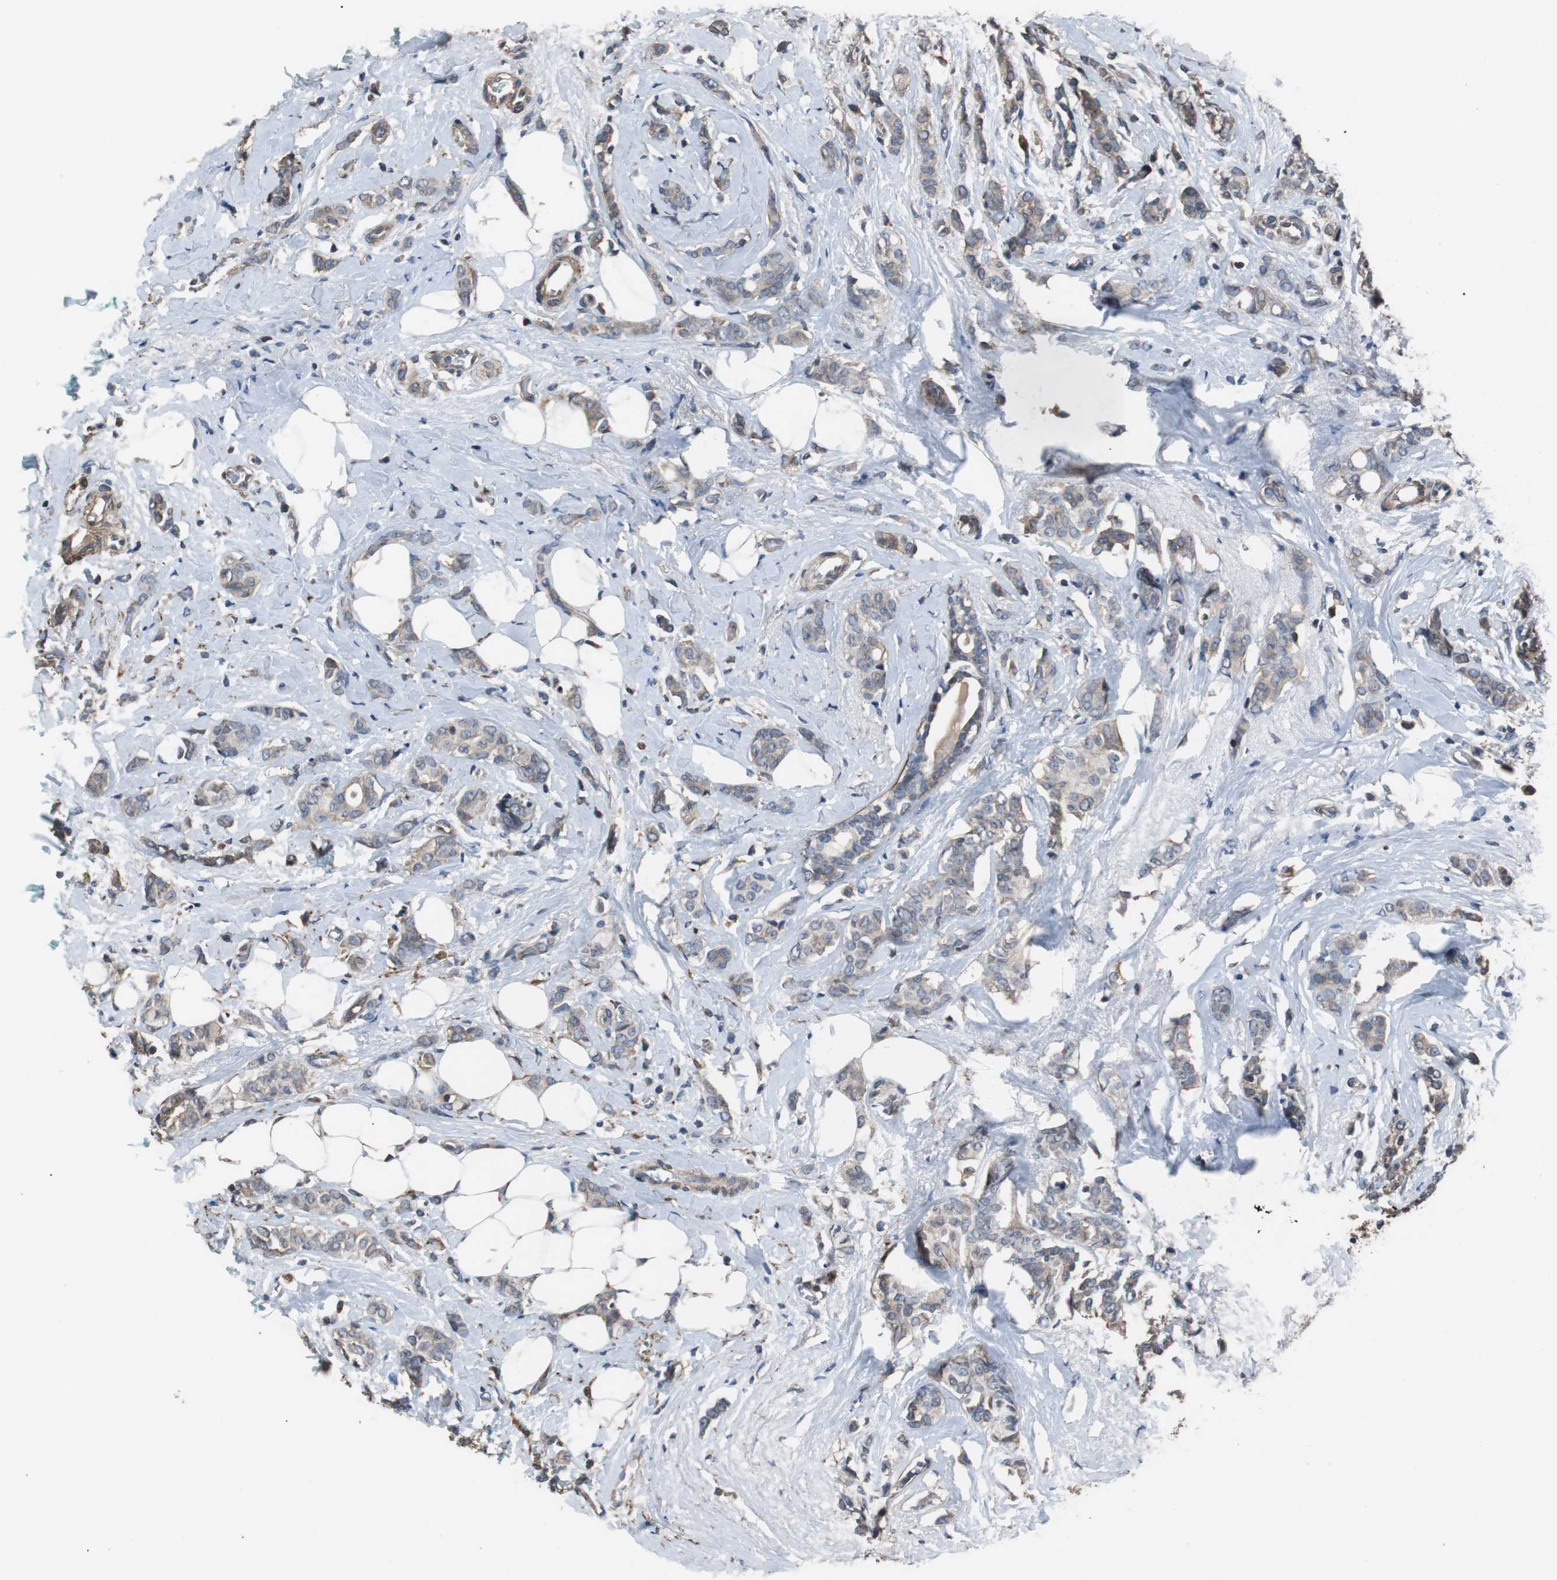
{"staining": {"intensity": "weak", "quantity": ">75%", "location": "cytoplasmic/membranous"}, "tissue": "breast cancer", "cell_type": "Tumor cells", "image_type": "cancer", "snomed": [{"axis": "morphology", "description": "Lobular carcinoma"}, {"axis": "topography", "description": "Breast"}], "caption": "The histopathology image demonstrates a brown stain indicating the presence of a protein in the cytoplasmic/membranous of tumor cells in lobular carcinoma (breast).", "gene": "PITRM1", "patient": {"sex": "female", "age": 60}}